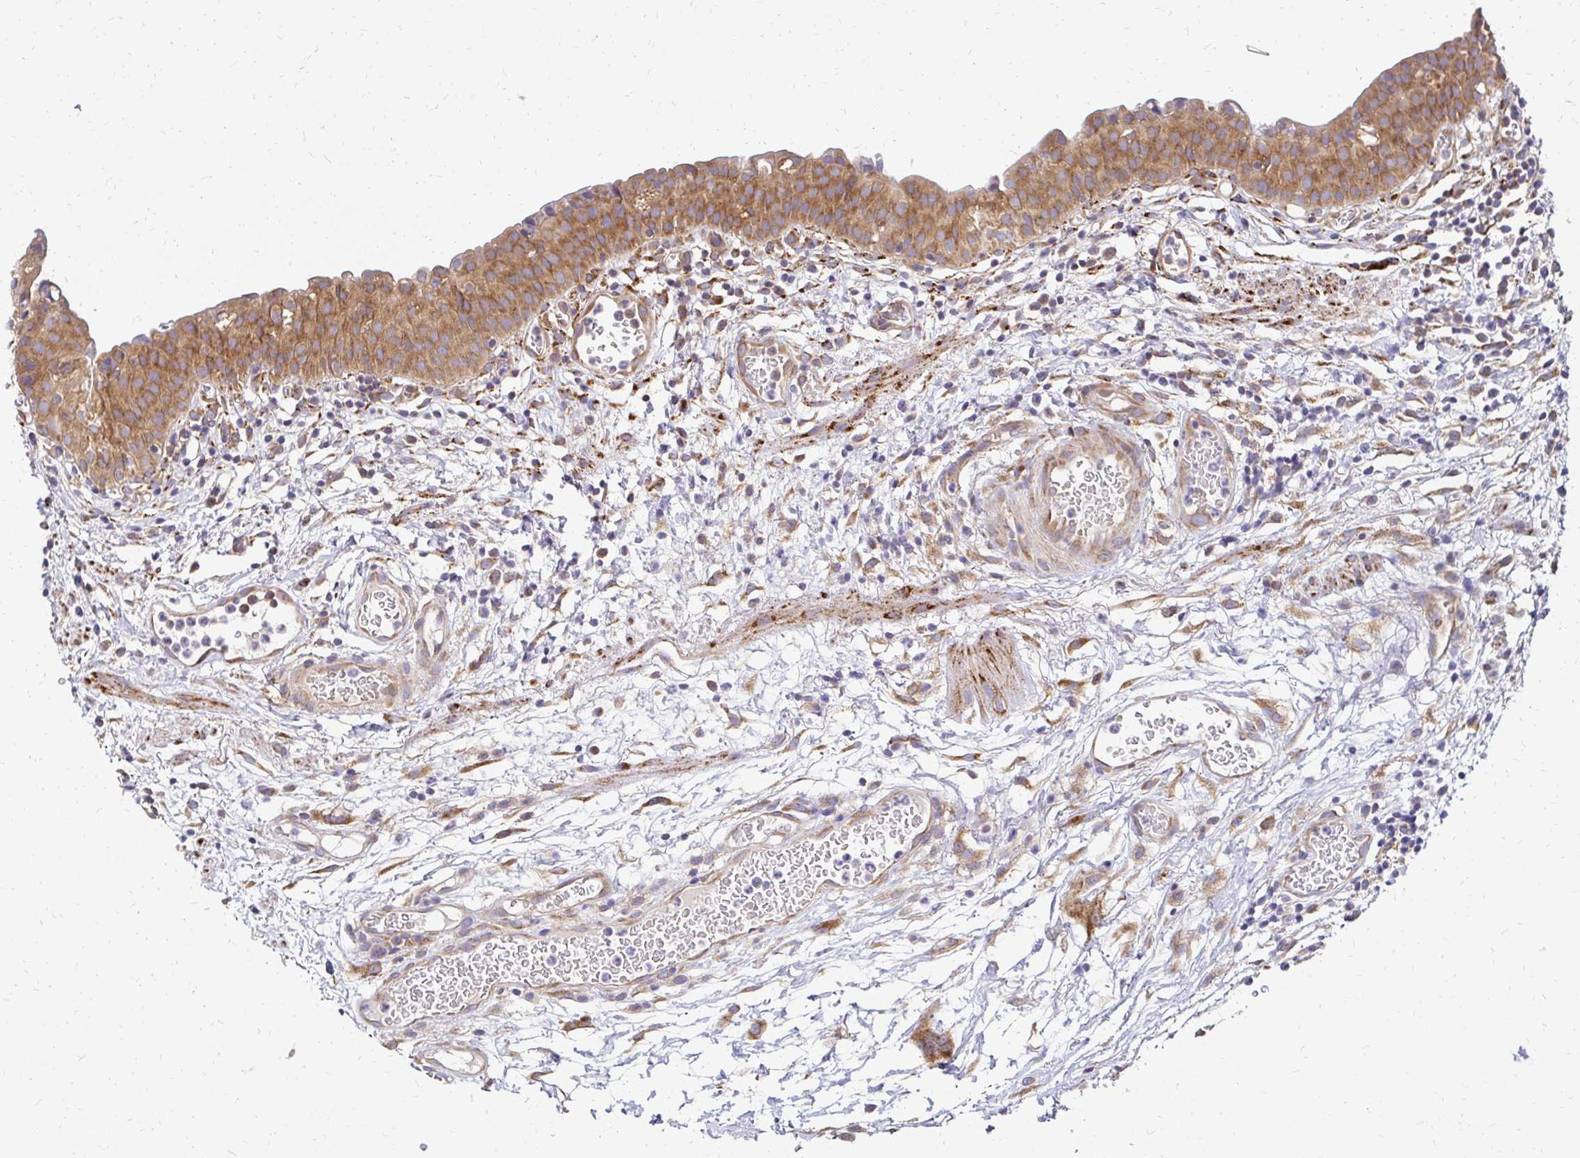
{"staining": {"intensity": "moderate", "quantity": ">75%", "location": "cytoplasmic/membranous"}, "tissue": "urinary bladder", "cell_type": "Urothelial cells", "image_type": "normal", "snomed": [{"axis": "morphology", "description": "Normal tissue, NOS"}, {"axis": "morphology", "description": "Inflammation, NOS"}, {"axis": "topography", "description": "Urinary bladder"}], "caption": "Urothelial cells demonstrate medium levels of moderate cytoplasmic/membranous staining in approximately >75% of cells in unremarkable urinary bladder. (Stains: DAB (3,3'-diaminobenzidine) in brown, nuclei in blue, Microscopy: brightfield microscopy at high magnification).", "gene": "IDUA", "patient": {"sex": "male", "age": 57}}